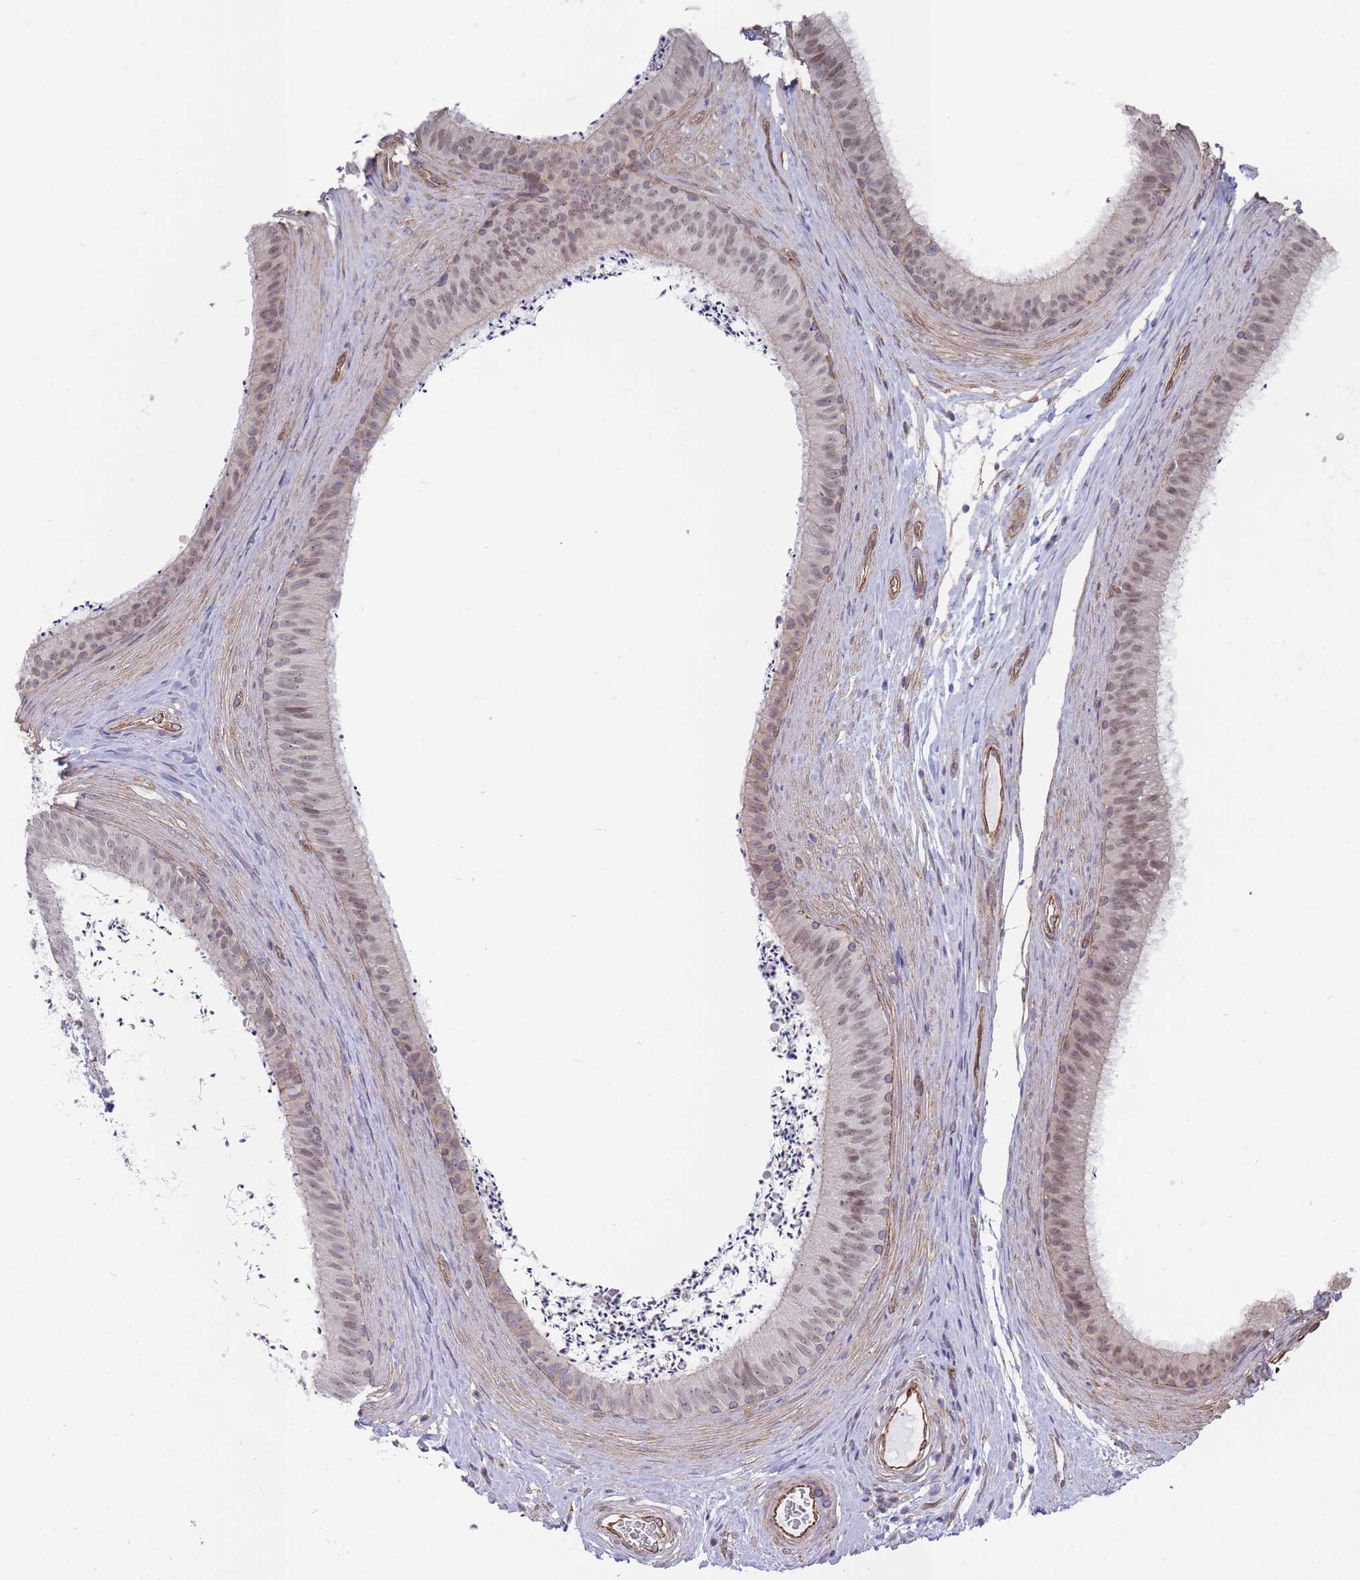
{"staining": {"intensity": "weak", "quantity": "25%-75%", "location": "nuclear"}, "tissue": "epididymis", "cell_type": "Glandular cells", "image_type": "normal", "snomed": [{"axis": "morphology", "description": "Normal tissue, NOS"}, {"axis": "topography", "description": "Testis"}, {"axis": "topography", "description": "Epididymis"}], "caption": "Protein analysis of normal epididymis displays weak nuclear positivity in approximately 25%-75% of glandular cells.", "gene": "SLC1A6", "patient": {"sex": "male", "age": 41}}